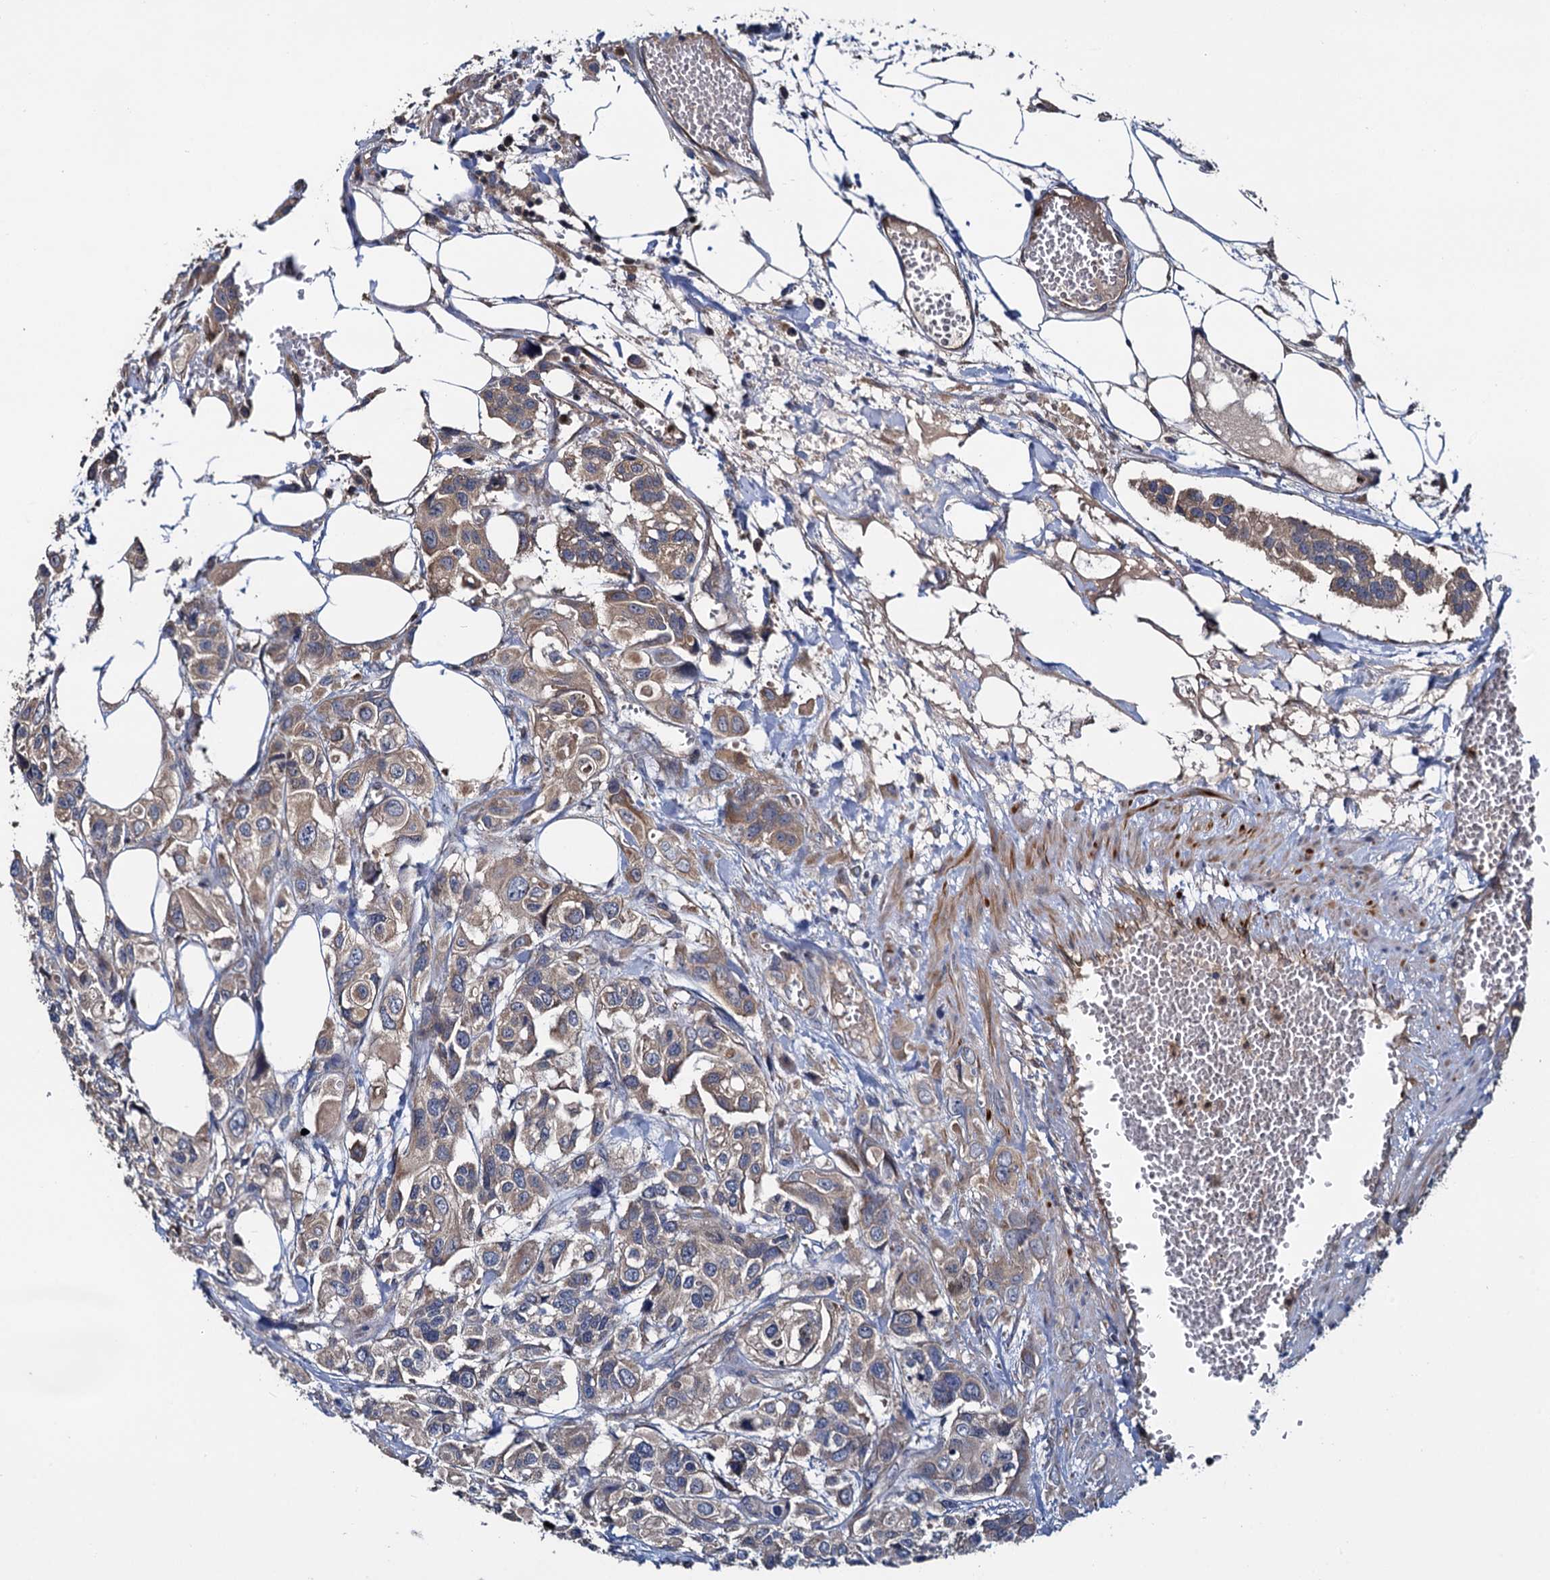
{"staining": {"intensity": "weak", "quantity": "25%-75%", "location": "cytoplasmic/membranous"}, "tissue": "urothelial cancer", "cell_type": "Tumor cells", "image_type": "cancer", "snomed": [{"axis": "morphology", "description": "Urothelial carcinoma, High grade"}, {"axis": "topography", "description": "Urinary bladder"}], "caption": "DAB immunohistochemical staining of human urothelial cancer reveals weak cytoplasmic/membranous protein positivity in approximately 25%-75% of tumor cells.", "gene": "CEP192", "patient": {"sex": "male", "age": 67}}